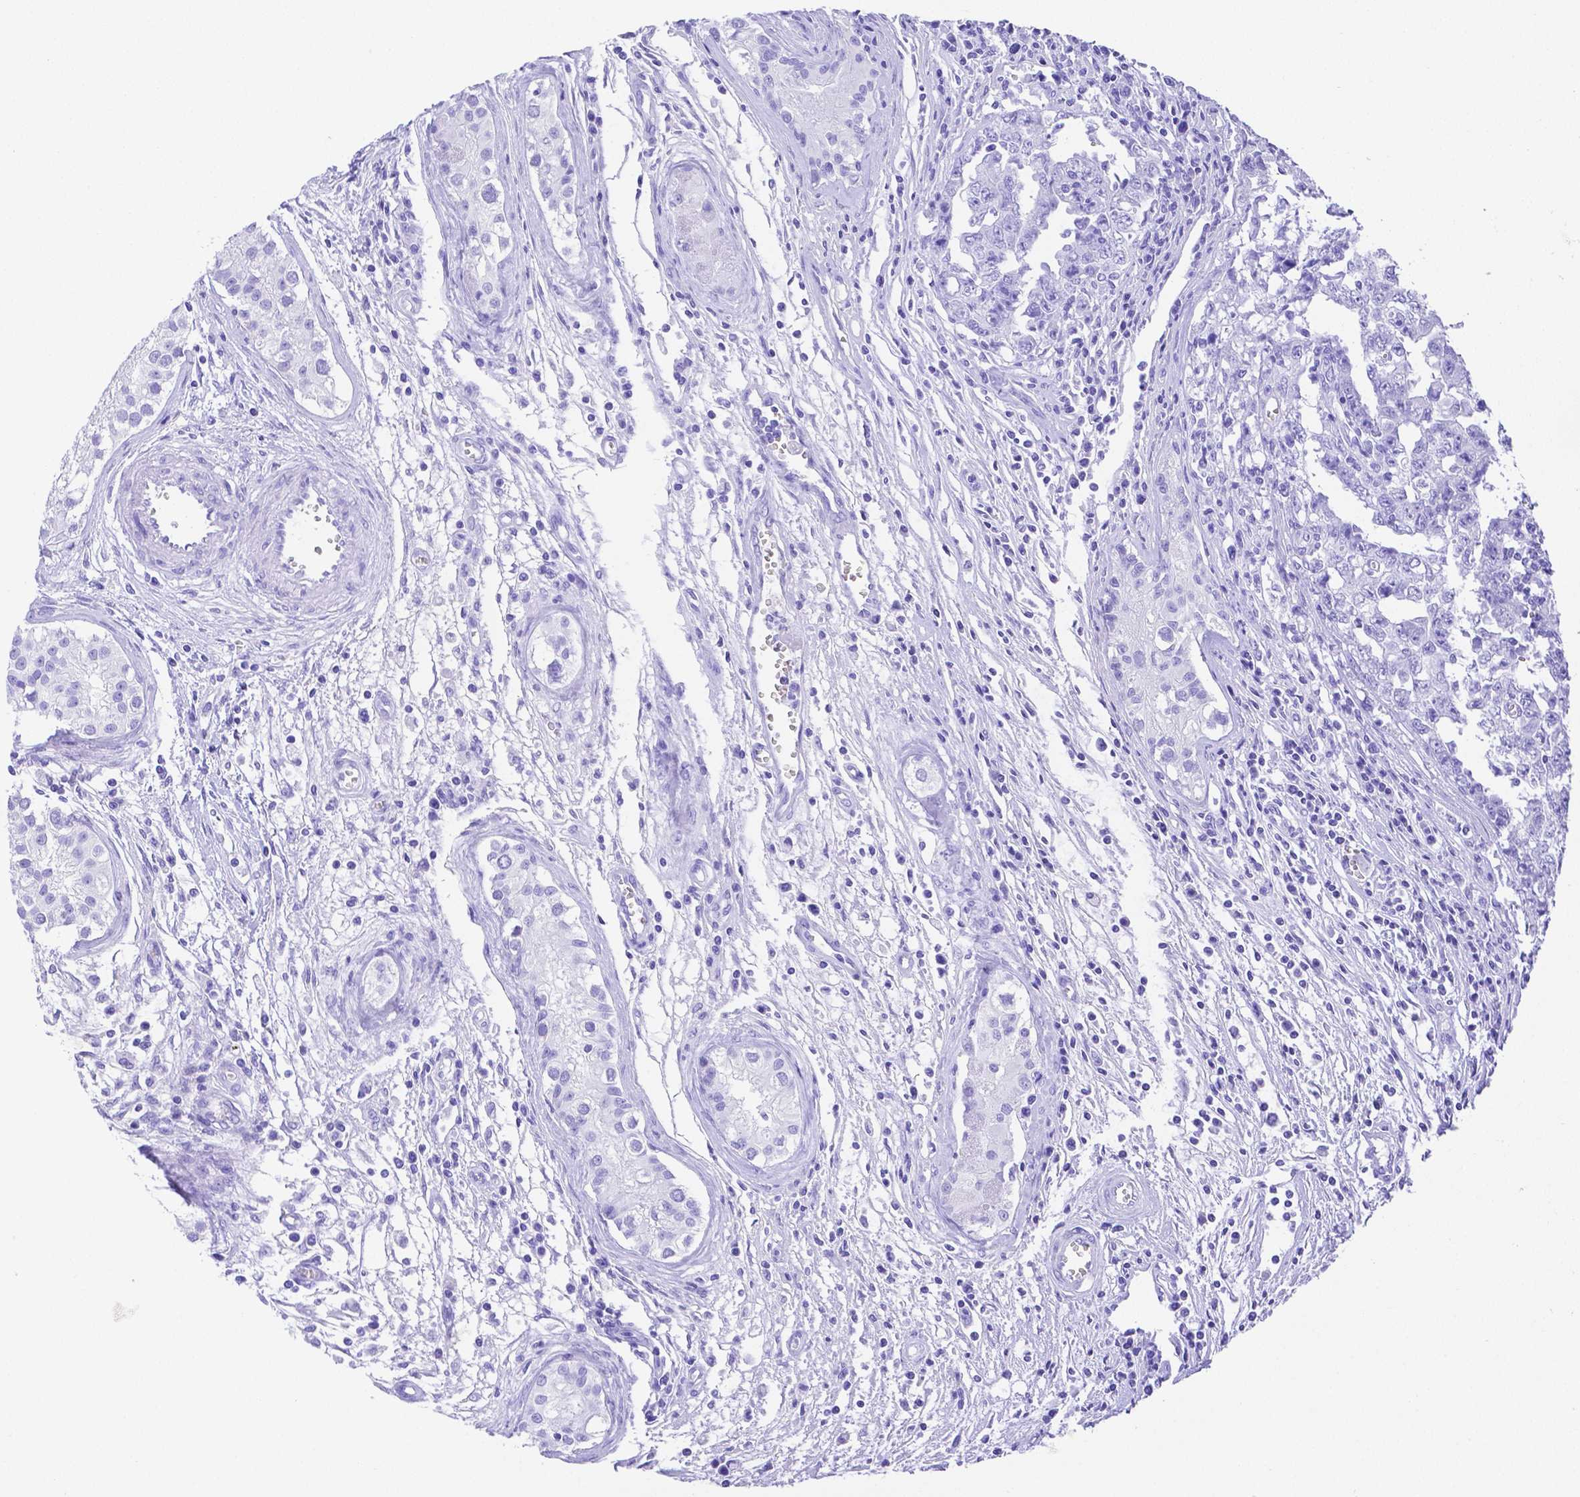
{"staining": {"intensity": "negative", "quantity": "none", "location": "none"}, "tissue": "testis cancer", "cell_type": "Tumor cells", "image_type": "cancer", "snomed": [{"axis": "morphology", "description": "Carcinoma, Embryonal, NOS"}, {"axis": "topography", "description": "Testis"}], "caption": "IHC photomicrograph of neoplastic tissue: human embryonal carcinoma (testis) stained with DAB exhibits no significant protein positivity in tumor cells.", "gene": "SMR3A", "patient": {"sex": "male", "age": 24}}